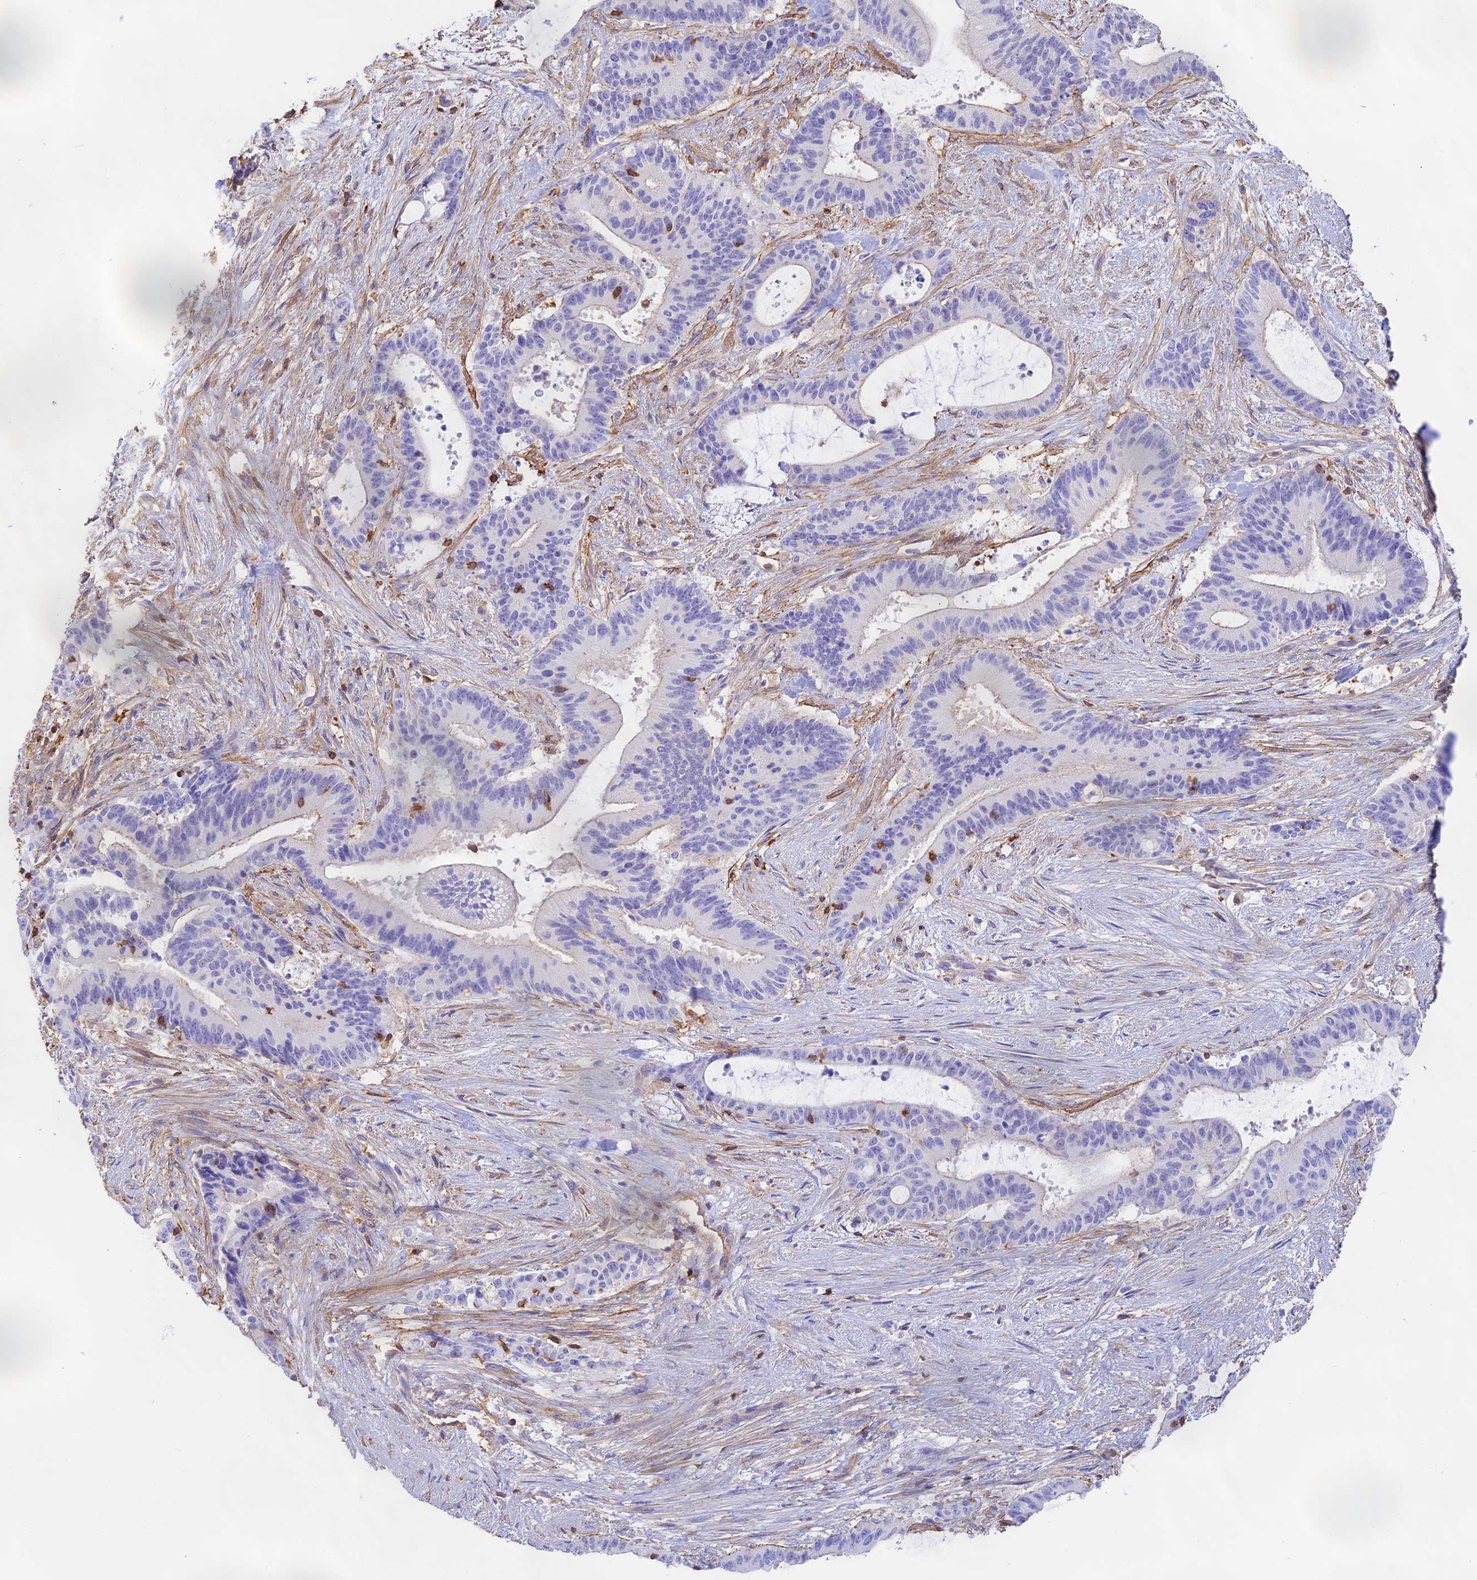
{"staining": {"intensity": "negative", "quantity": "none", "location": "none"}, "tissue": "liver cancer", "cell_type": "Tumor cells", "image_type": "cancer", "snomed": [{"axis": "morphology", "description": "Normal tissue, NOS"}, {"axis": "morphology", "description": "Cholangiocarcinoma"}, {"axis": "topography", "description": "Liver"}, {"axis": "topography", "description": "Peripheral nerve tissue"}], "caption": "Tumor cells are negative for protein expression in human cholangiocarcinoma (liver).", "gene": "DENND1C", "patient": {"sex": "female", "age": 73}}